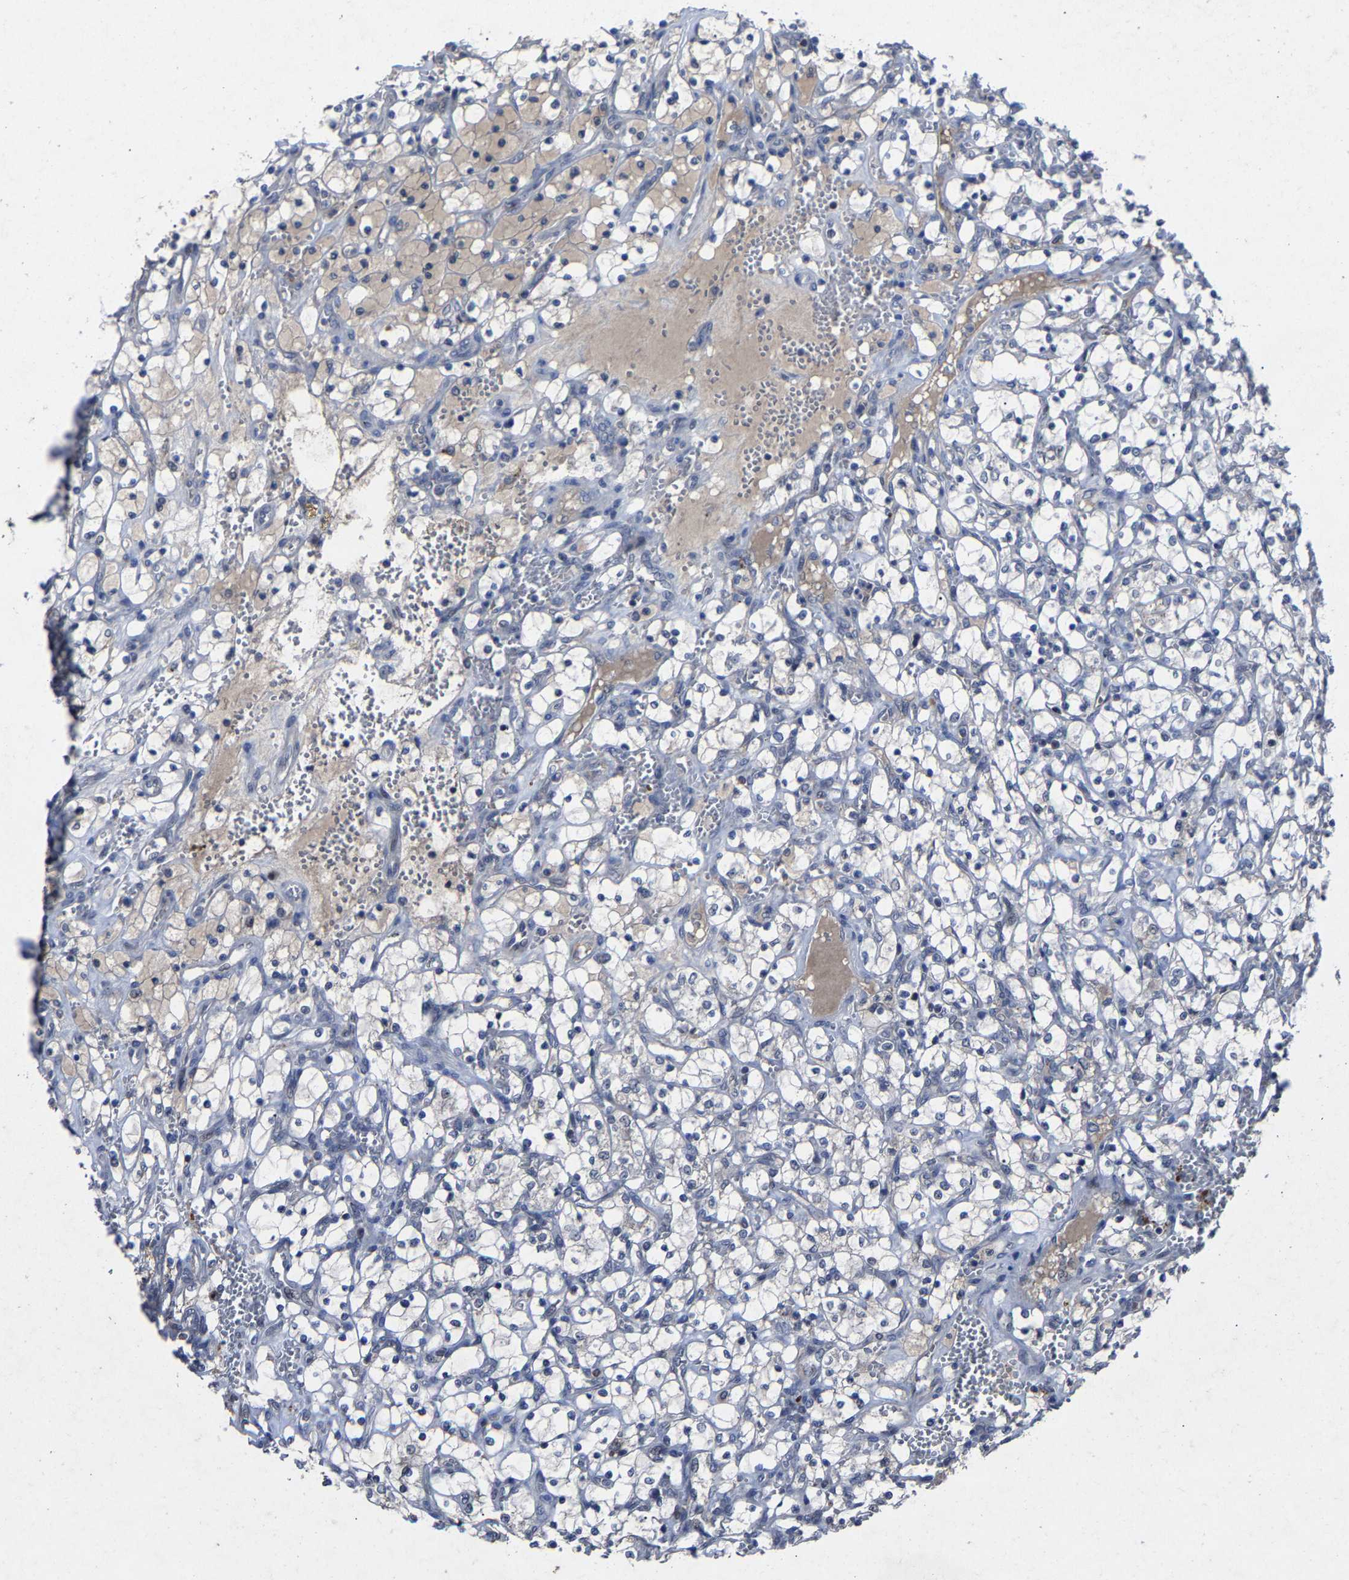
{"staining": {"intensity": "negative", "quantity": "none", "location": "none"}, "tissue": "renal cancer", "cell_type": "Tumor cells", "image_type": "cancer", "snomed": [{"axis": "morphology", "description": "Adenocarcinoma, NOS"}, {"axis": "topography", "description": "Kidney"}], "caption": "An immunohistochemistry histopathology image of renal adenocarcinoma is shown. There is no staining in tumor cells of renal adenocarcinoma.", "gene": "LSM8", "patient": {"sex": "female", "age": 69}}